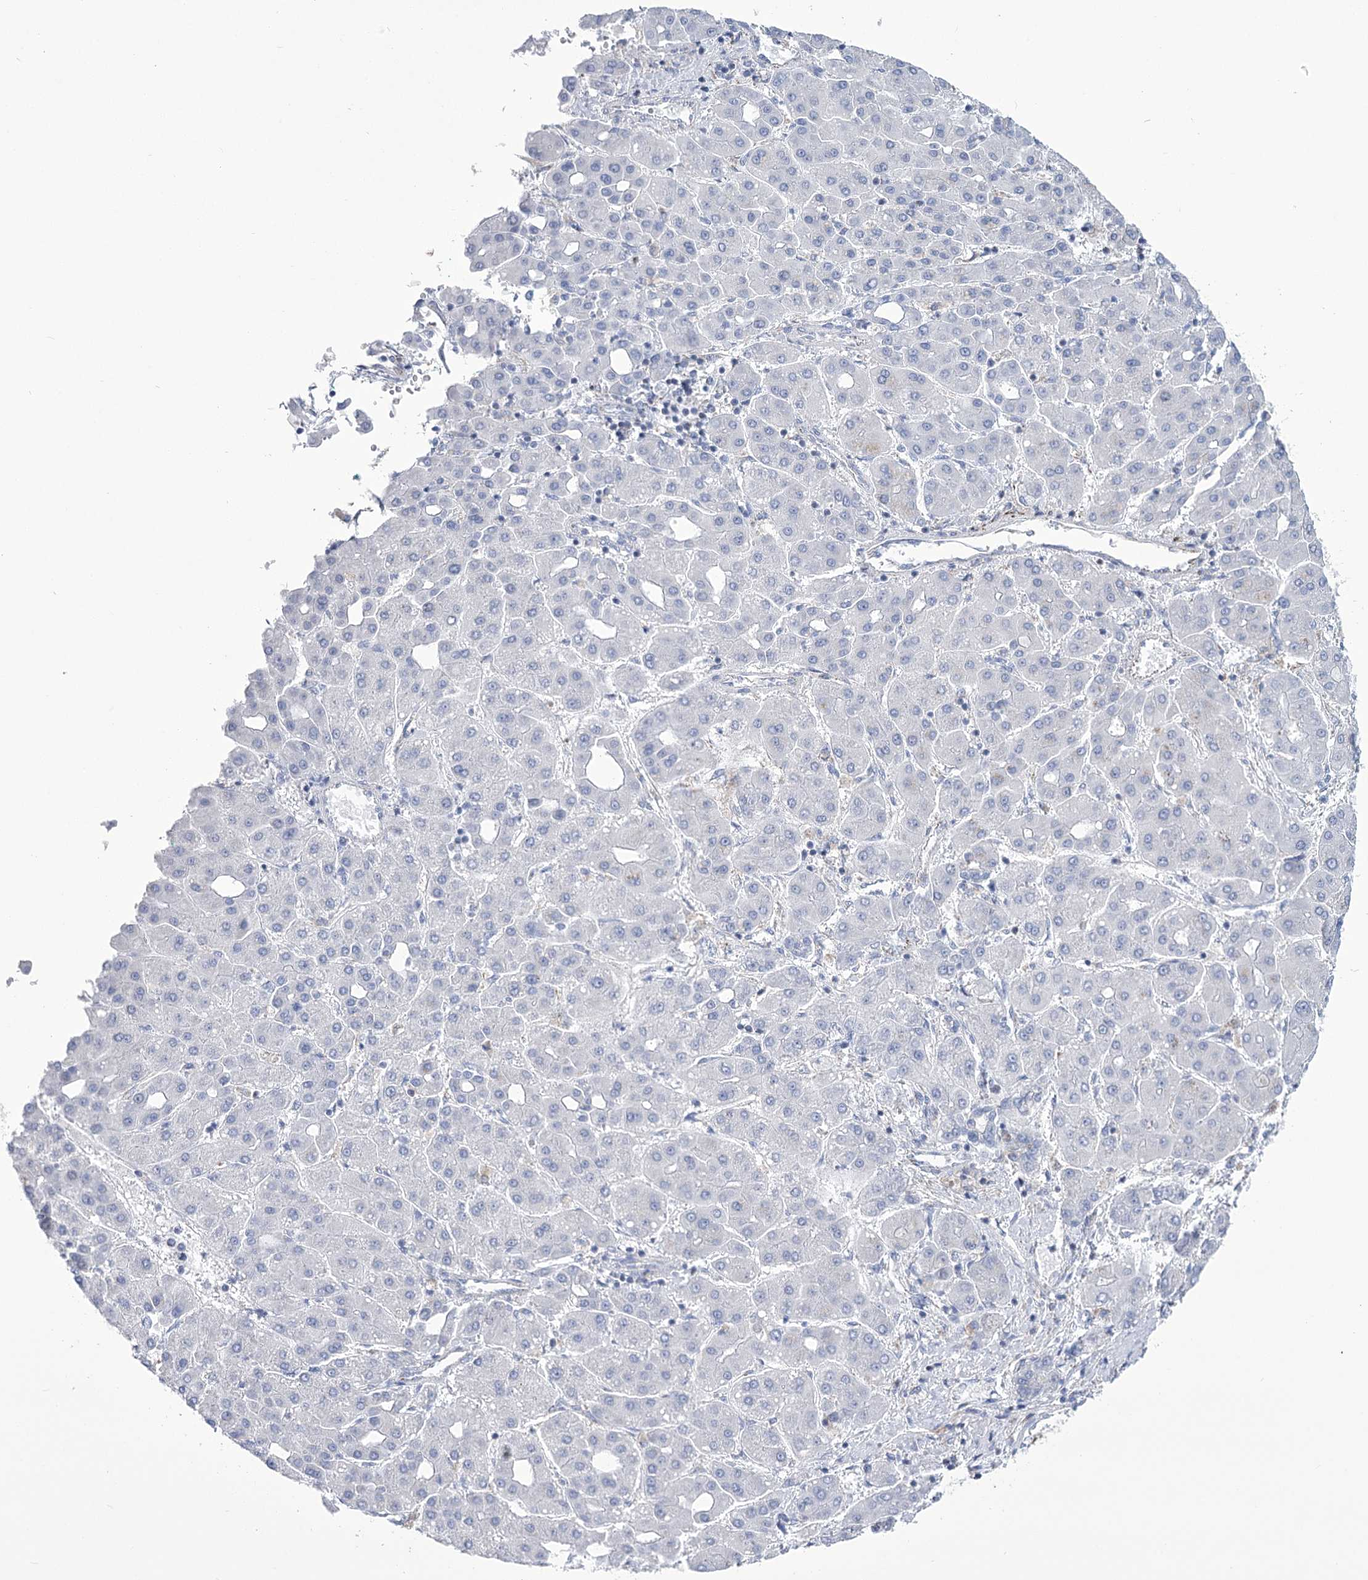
{"staining": {"intensity": "negative", "quantity": "none", "location": "none"}, "tissue": "liver cancer", "cell_type": "Tumor cells", "image_type": "cancer", "snomed": [{"axis": "morphology", "description": "Carcinoma, Hepatocellular, NOS"}, {"axis": "topography", "description": "Liver"}], "caption": "High magnification brightfield microscopy of hepatocellular carcinoma (liver) stained with DAB (brown) and counterstained with hematoxylin (blue): tumor cells show no significant staining.", "gene": "PDHB", "patient": {"sex": "male", "age": 65}}